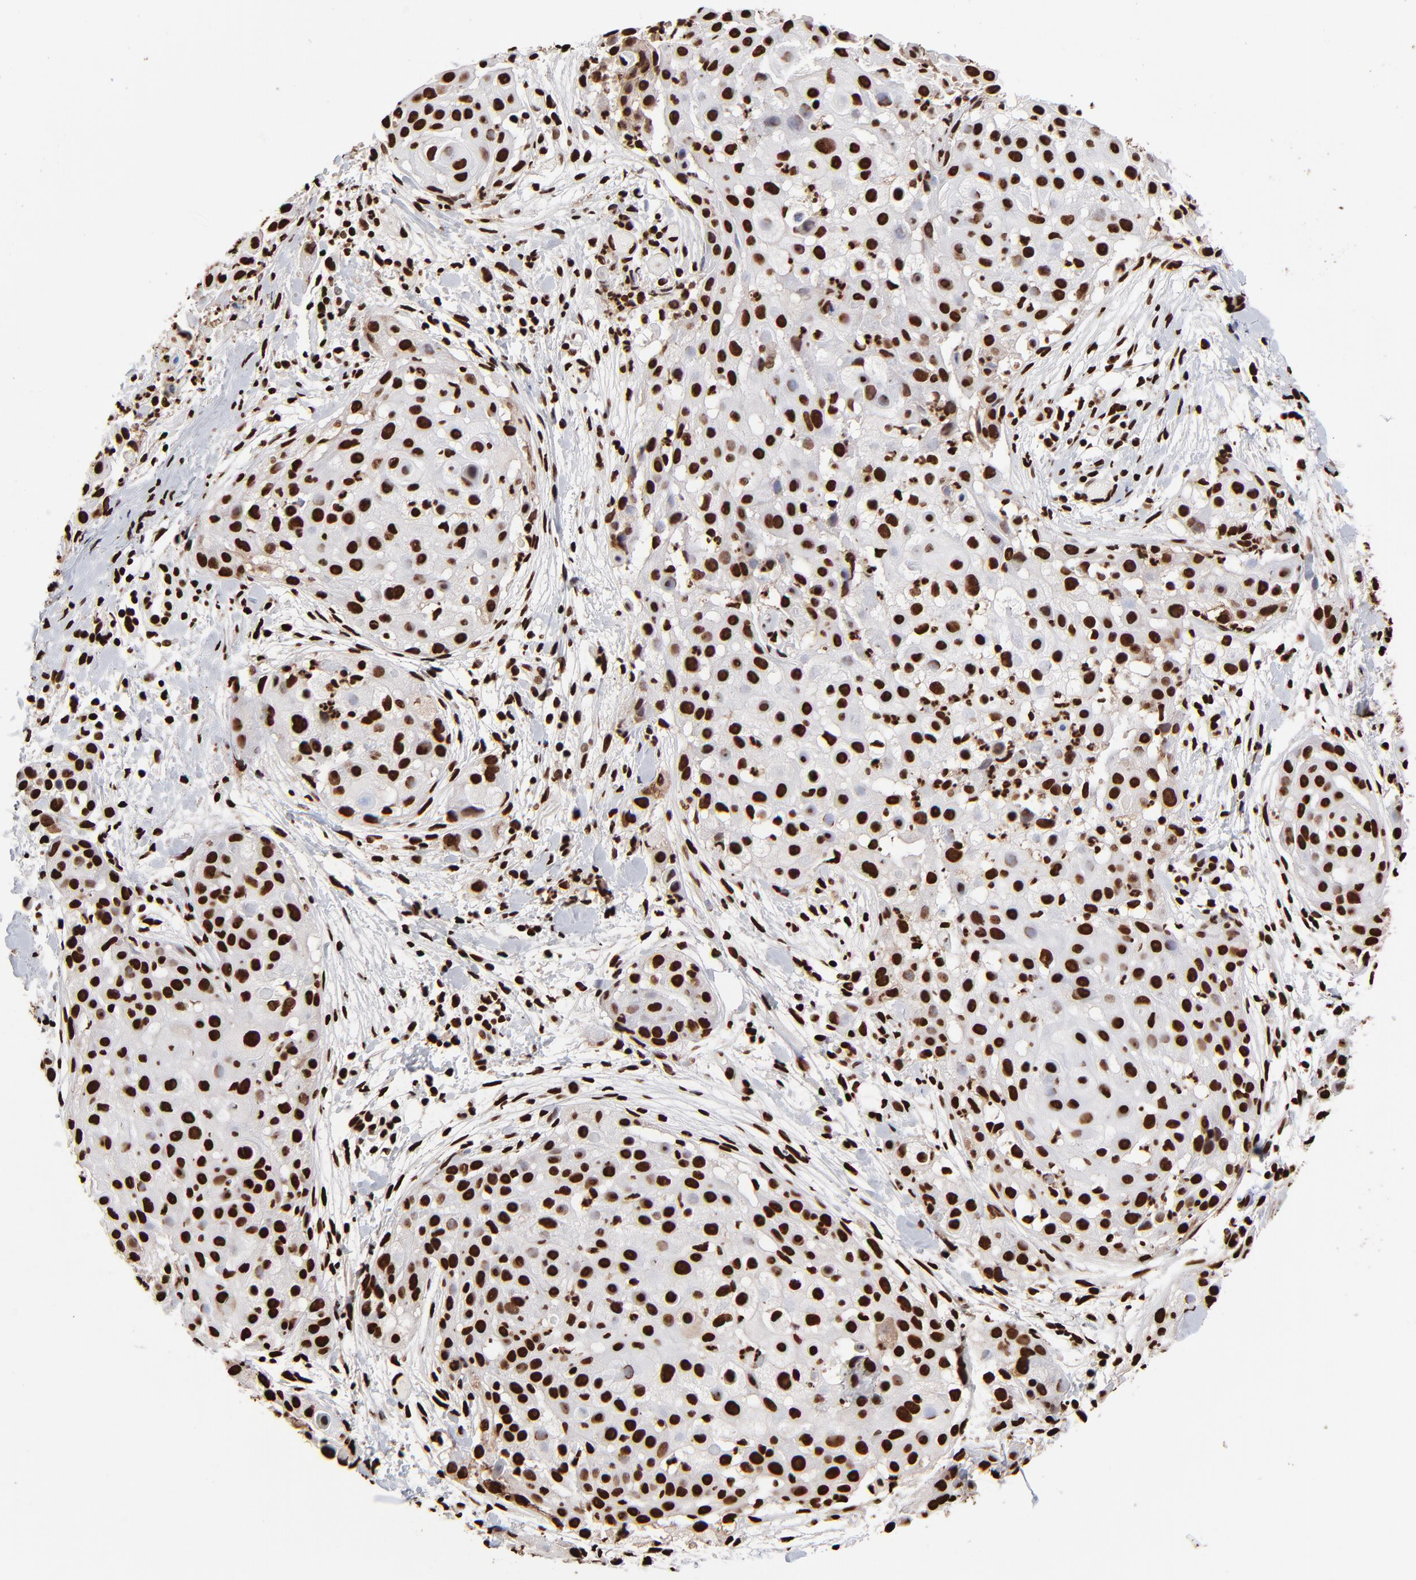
{"staining": {"intensity": "strong", "quantity": ">75%", "location": "nuclear"}, "tissue": "skin cancer", "cell_type": "Tumor cells", "image_type": "cancer", "snomed": [{"axis": "morphology", "description": "Squamous cell carcinoma, NOS"}, {"axis": "topography", "description": "Skin"}], "caption": "Skin cancer (squamous cell carcinoma) stained with IHC demonstrates strong nuclear expression in about >75% of tumor cells. (Brightfield microscopy of DAB IHC at high magnification).", "gene": "ZNF544", "patient": {"sex": "female", "age": 57}}